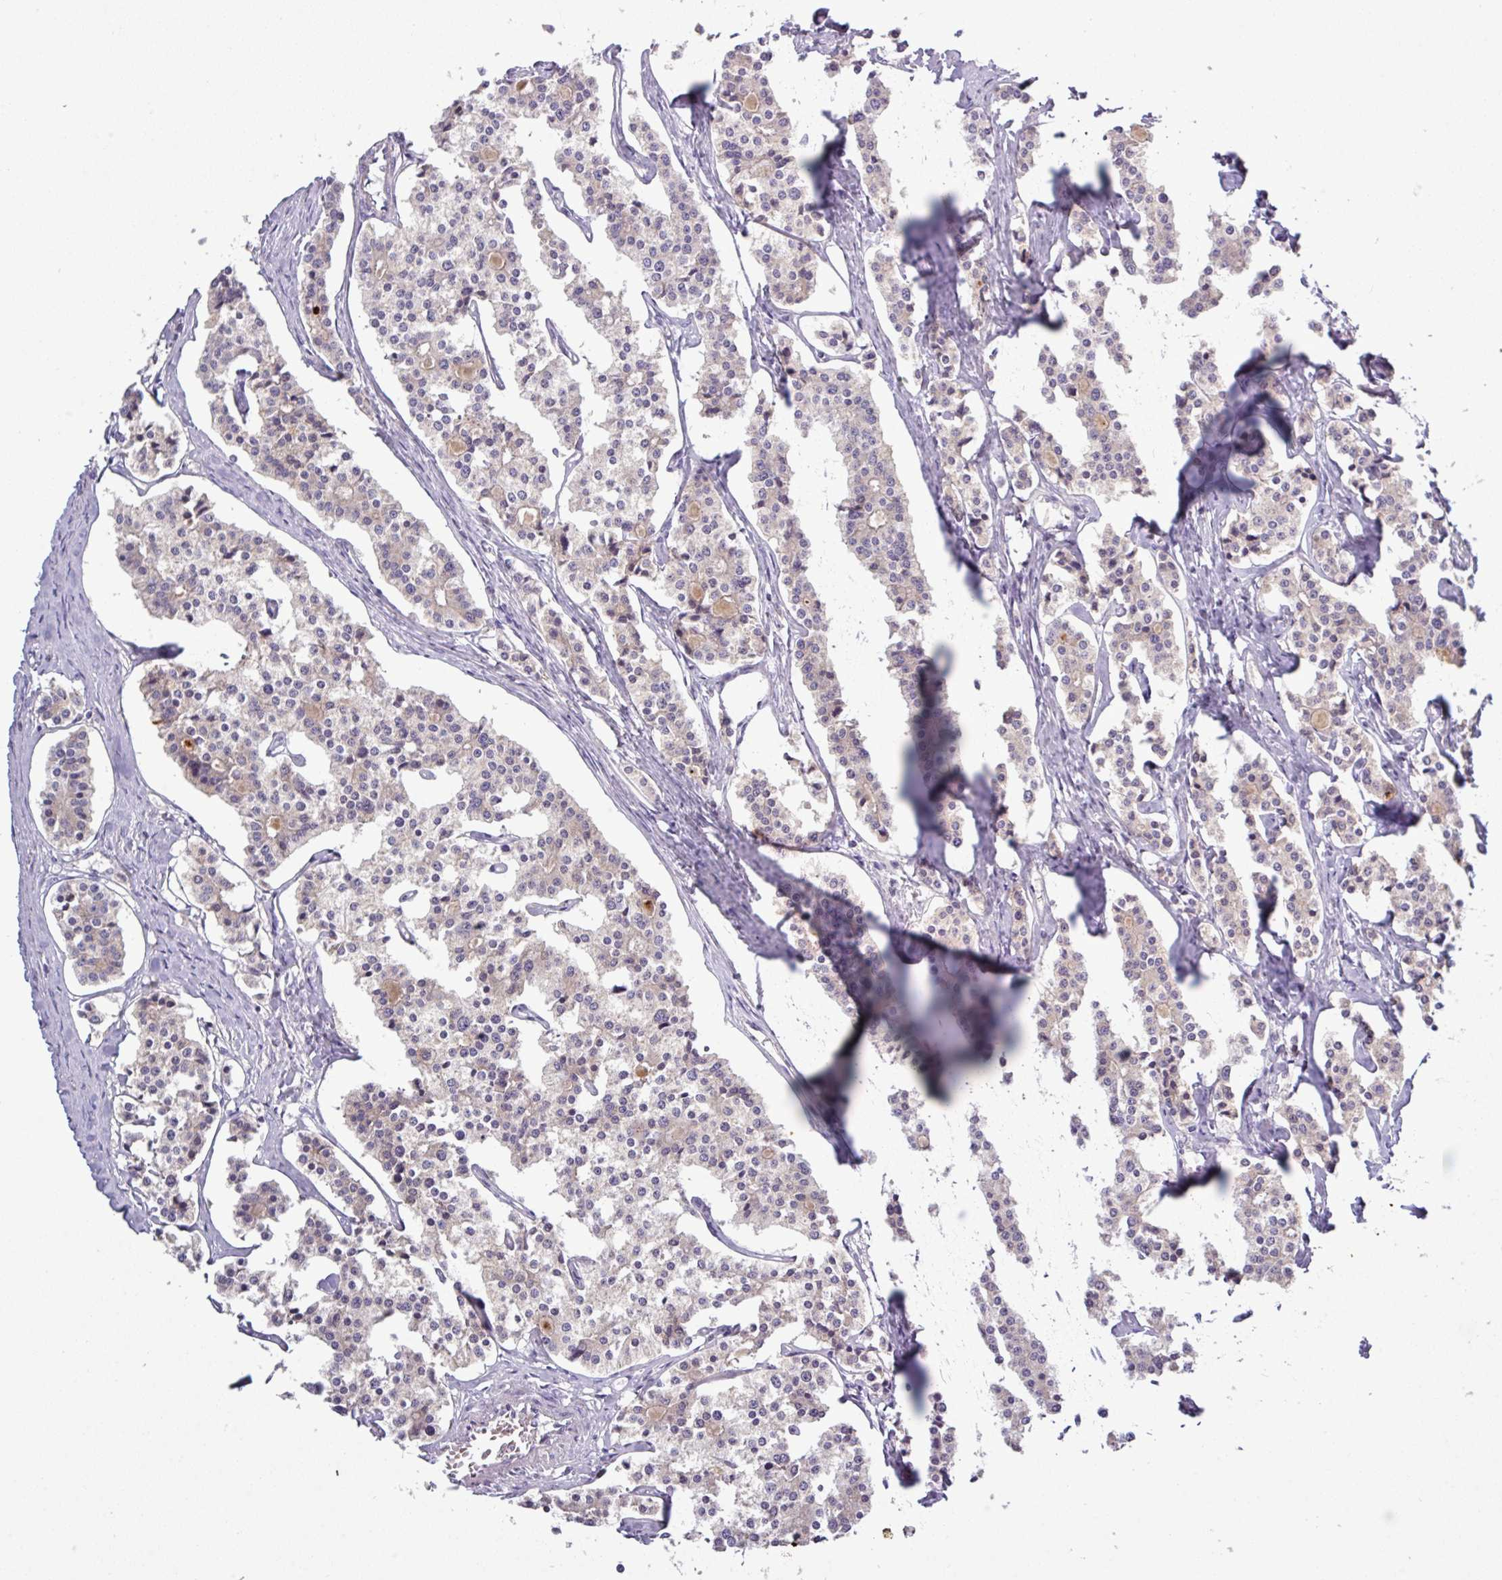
{"staining": {"intensity": "weak", "quantity": "<25%", "location": "cytoplasmic/membranous"}, "tissue": "carcinoid", "cell_type": "Tumor cells", "image_type": "cancer", "snomed": [{"axis": "morphology", "description": "Carcinoid, malignant, NOS"}, {"axis": "topography", "description": "Small intestine"}], "caption": "This is an IHC histopathology image of human carcinoid. There is no staining in tumor cells.", "gene": "TMEM62", "patient": {"sex": "male", "age": 63}}